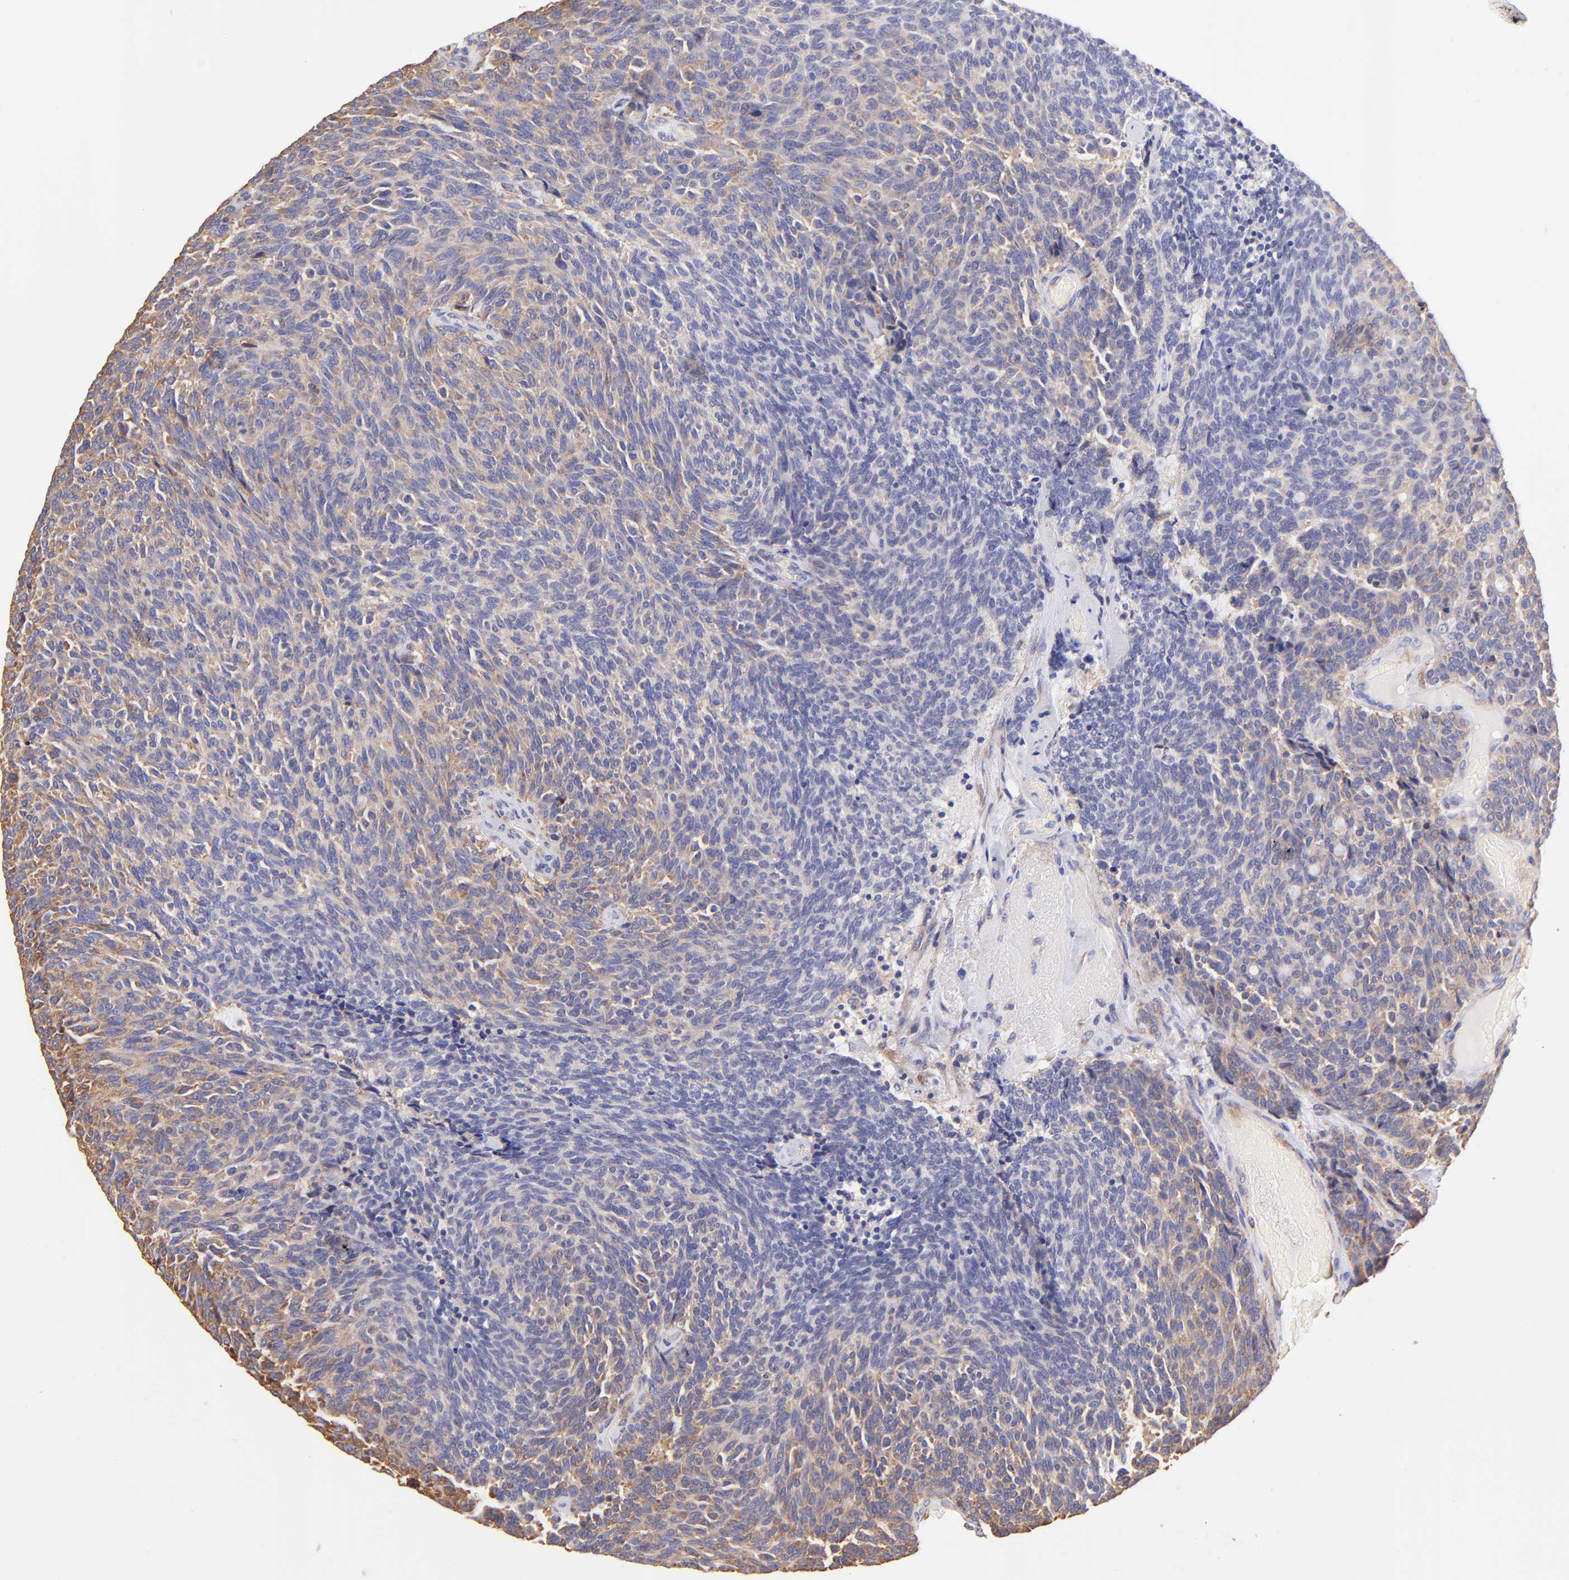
{"staining": {"intensity": "moderate", "quantity": ">75%", "location": "cytoplasmic/membranous"}, "tissue": "carcinoid", "cell_type": "Tumor cells", "image_type": "cancer", "snomed": [{"axis": "morphology", "description": "Carcinoid, malignant, NOS"}, {"axis": "topography", "description": "Pancreas"}], "caption": "Brown immunohistochemical staining in malignant carcinoid reveals moderate cytoplasmic/membranous staining in about >75% of tumor cells.", "gene": "RPL30", "patient": {"sex": "female", "age": 54}}